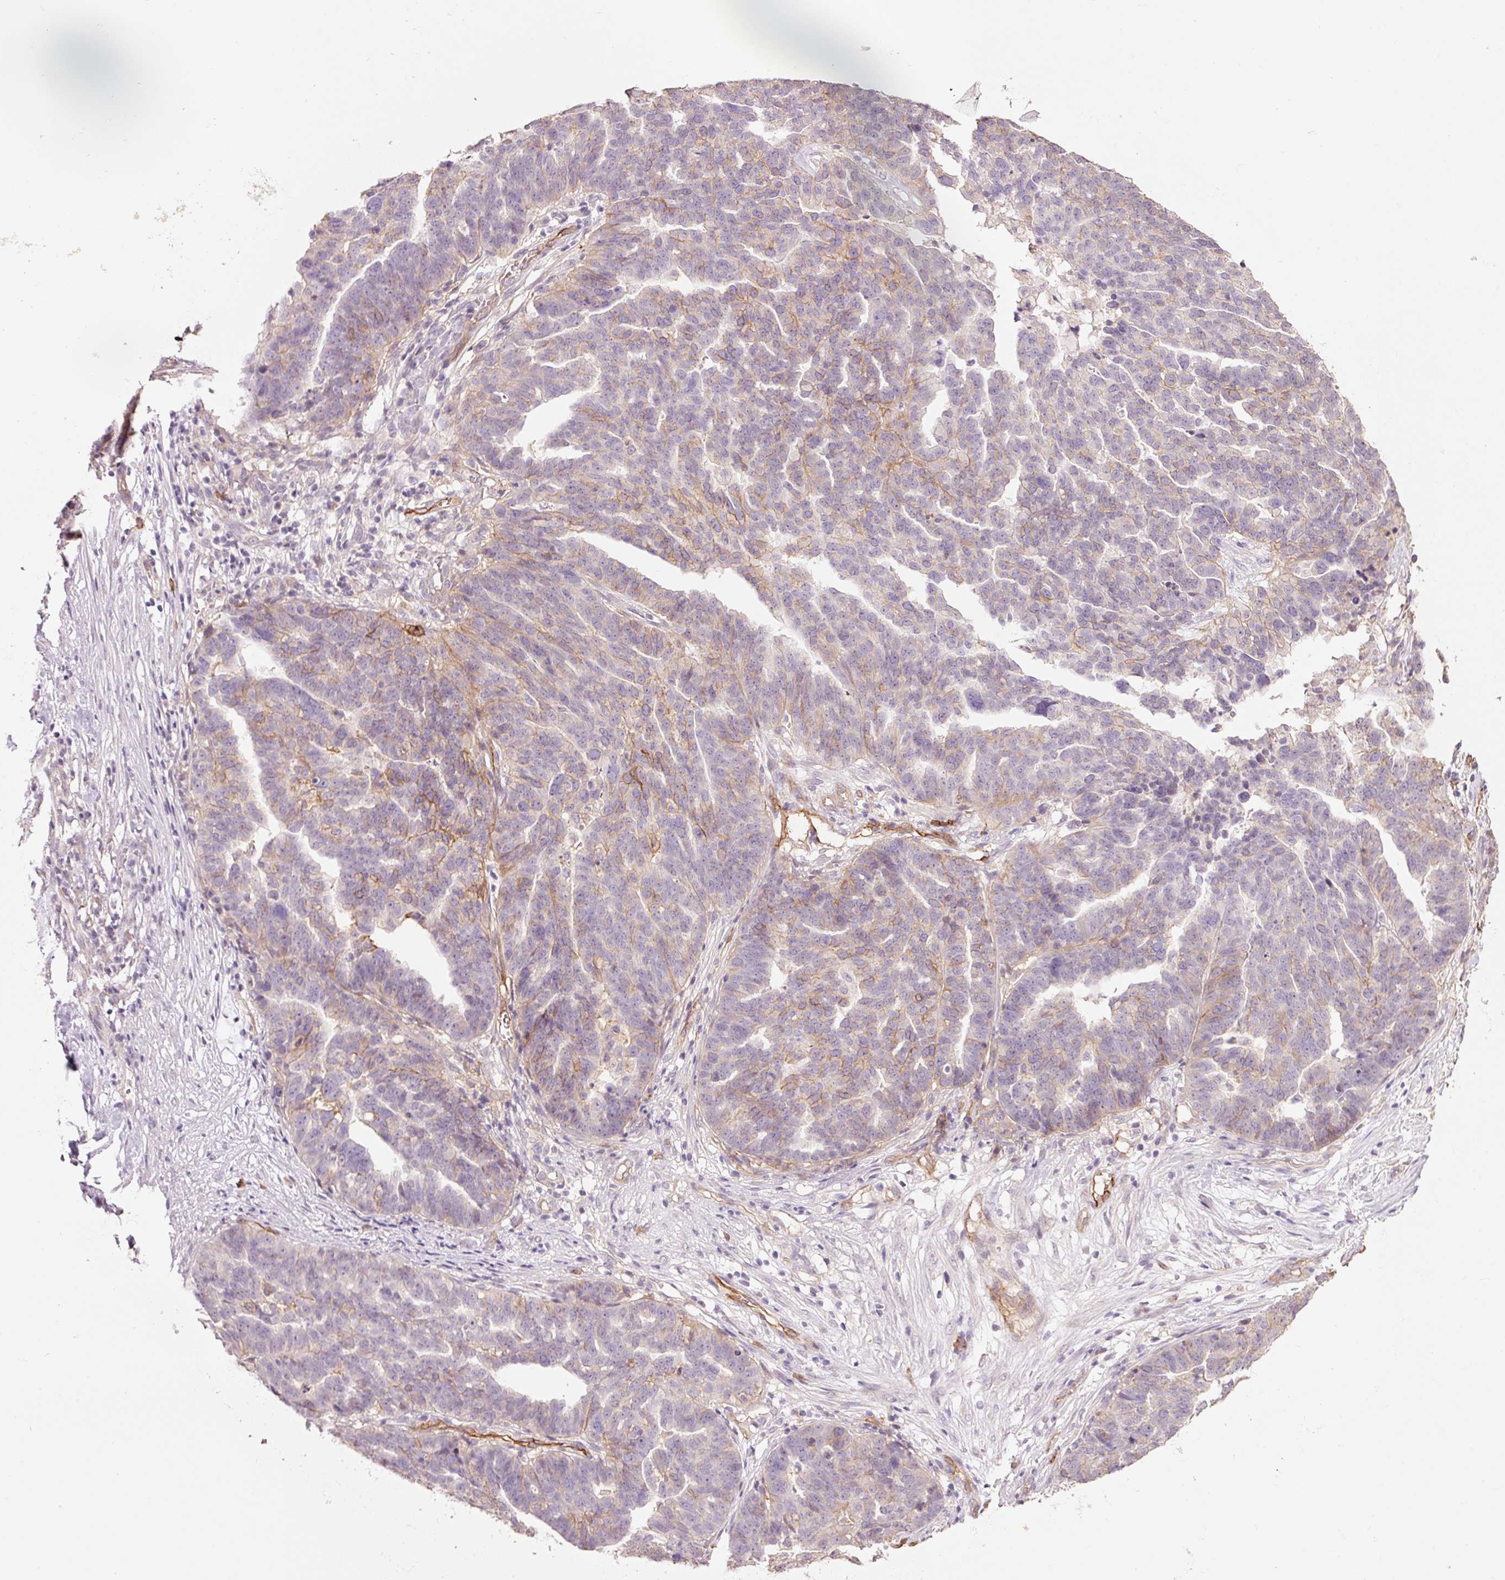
{"staining": {"intensity": "moderate", "quantity": "<25%", "location": "cytoplasmic/membranous"}, "tissue": "ovarian cancer", "cell_type": "Tumor cells", "image_type": "cancer", "snomed": [{"axis": "morphology", "description": "Cystadenocarcinoma, serous, NOS"}, {"axis": "topography", "description": "Ovary"}], "caption": "Moderate cytoplasmic/membranous expression for a protein is present in approximately <25% of tumor cells of serous cystadenocarcinoma (ovarian) using immunohistochemistry (IHC).", "gene": "SLC1A4", "patient": {"sex": "female", "age": 59}}